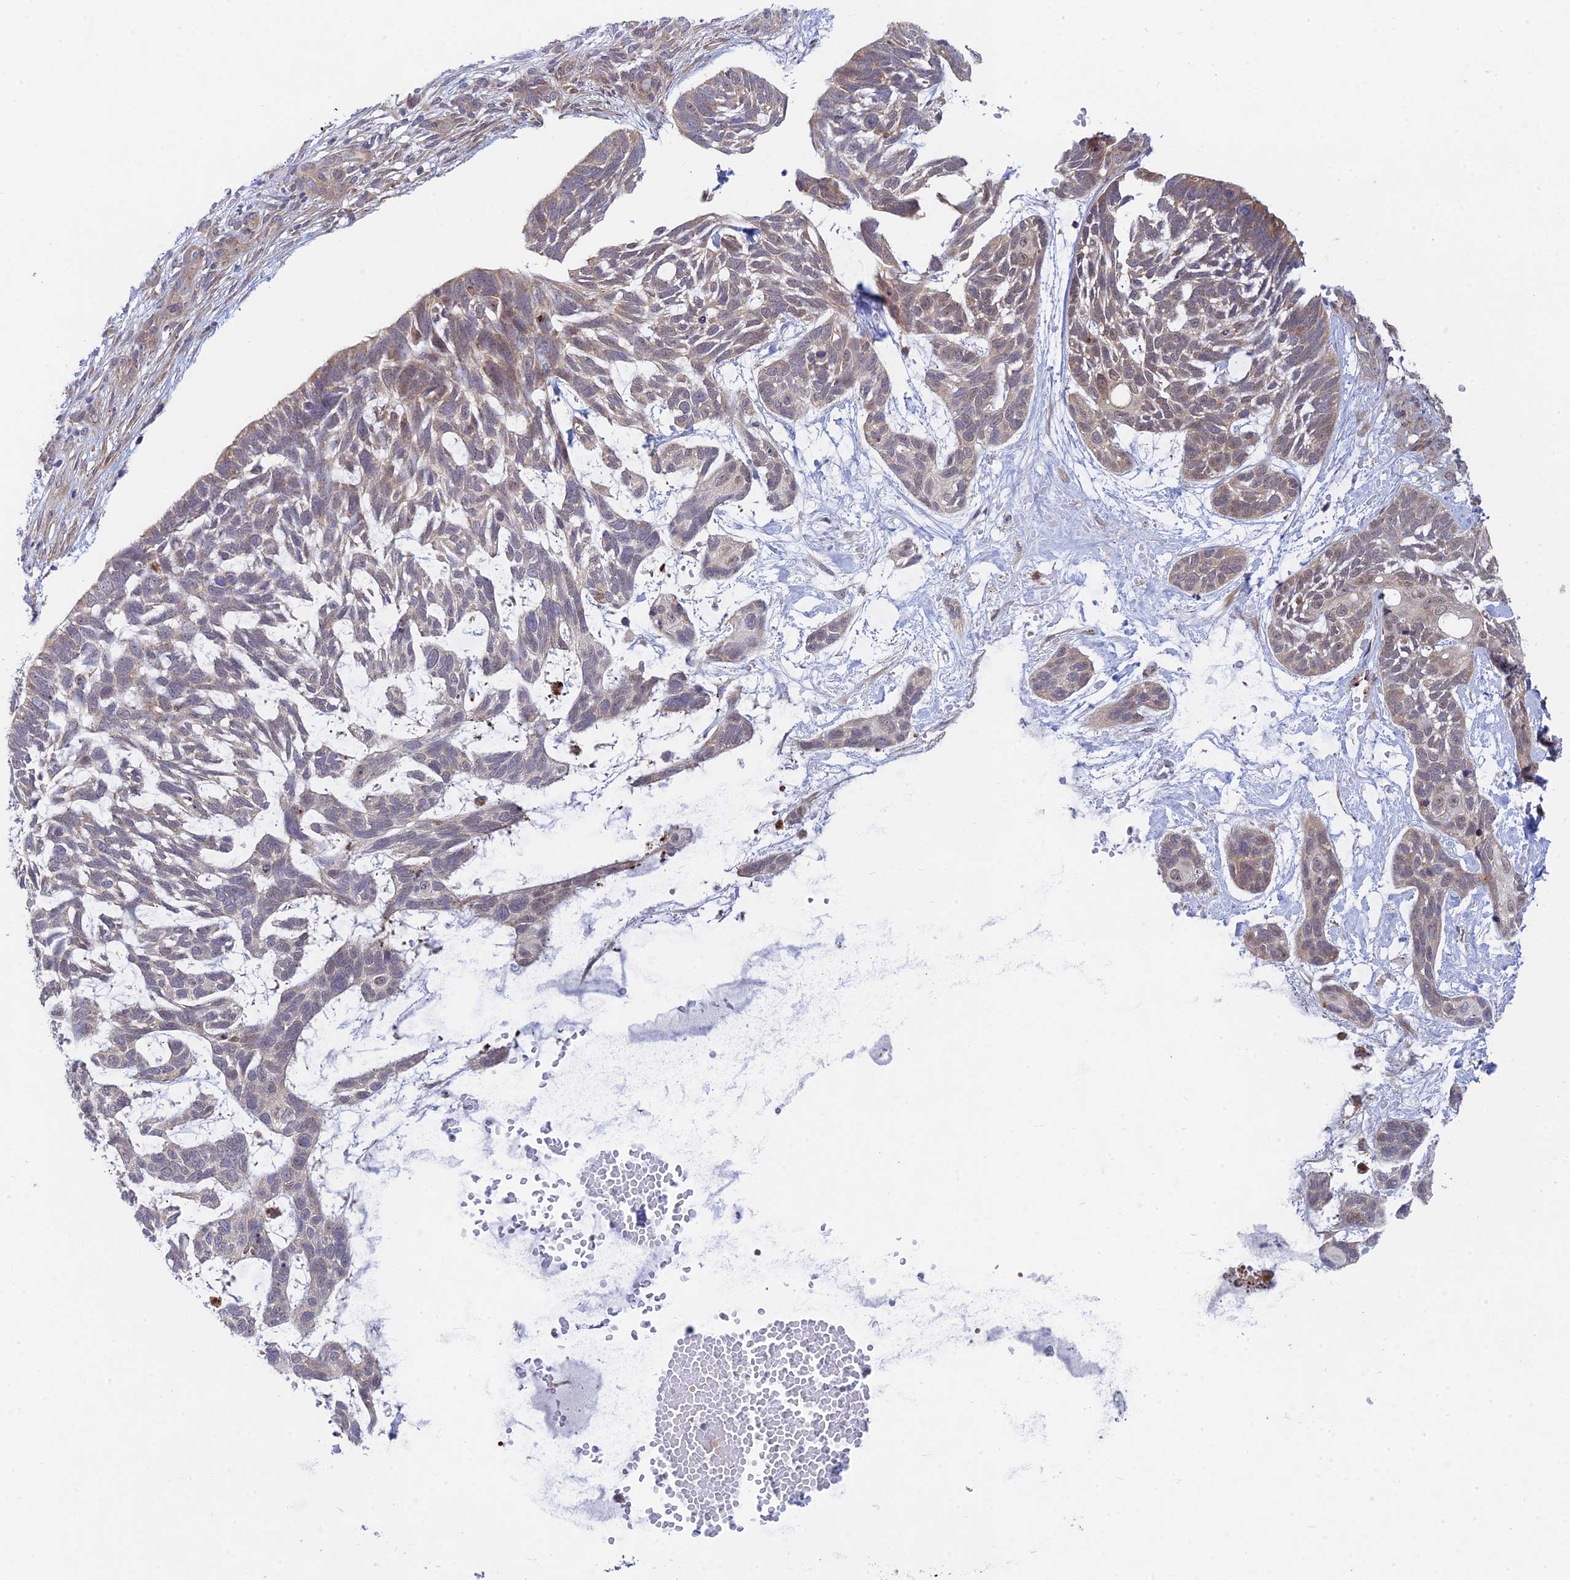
{"staining": {"intensity": "weak", "quantity": "25%-75%", "location": "cytoplasmic/membranous"}, "tissue": "skin cancer", "cell_type": "Tumor cells", "image_type": "cancer", "snomed": [{"axis": "morphology", "description": "Basal cell carcinoma"}, {"axis": "topography", "description": "Skin"}], "caption": "IHC histopathology image of neoplastic tissue: human skin basal cell carcinoma stained using immunohistochemistry reveals low levels of weak protein expression localized specifically in the cytoplasmic/membranous of tumor cells, appearing as a cytoplasmic/membranous brown color.", "gene": "INCA1", "patient": {"sex": "male", "age": 88}}